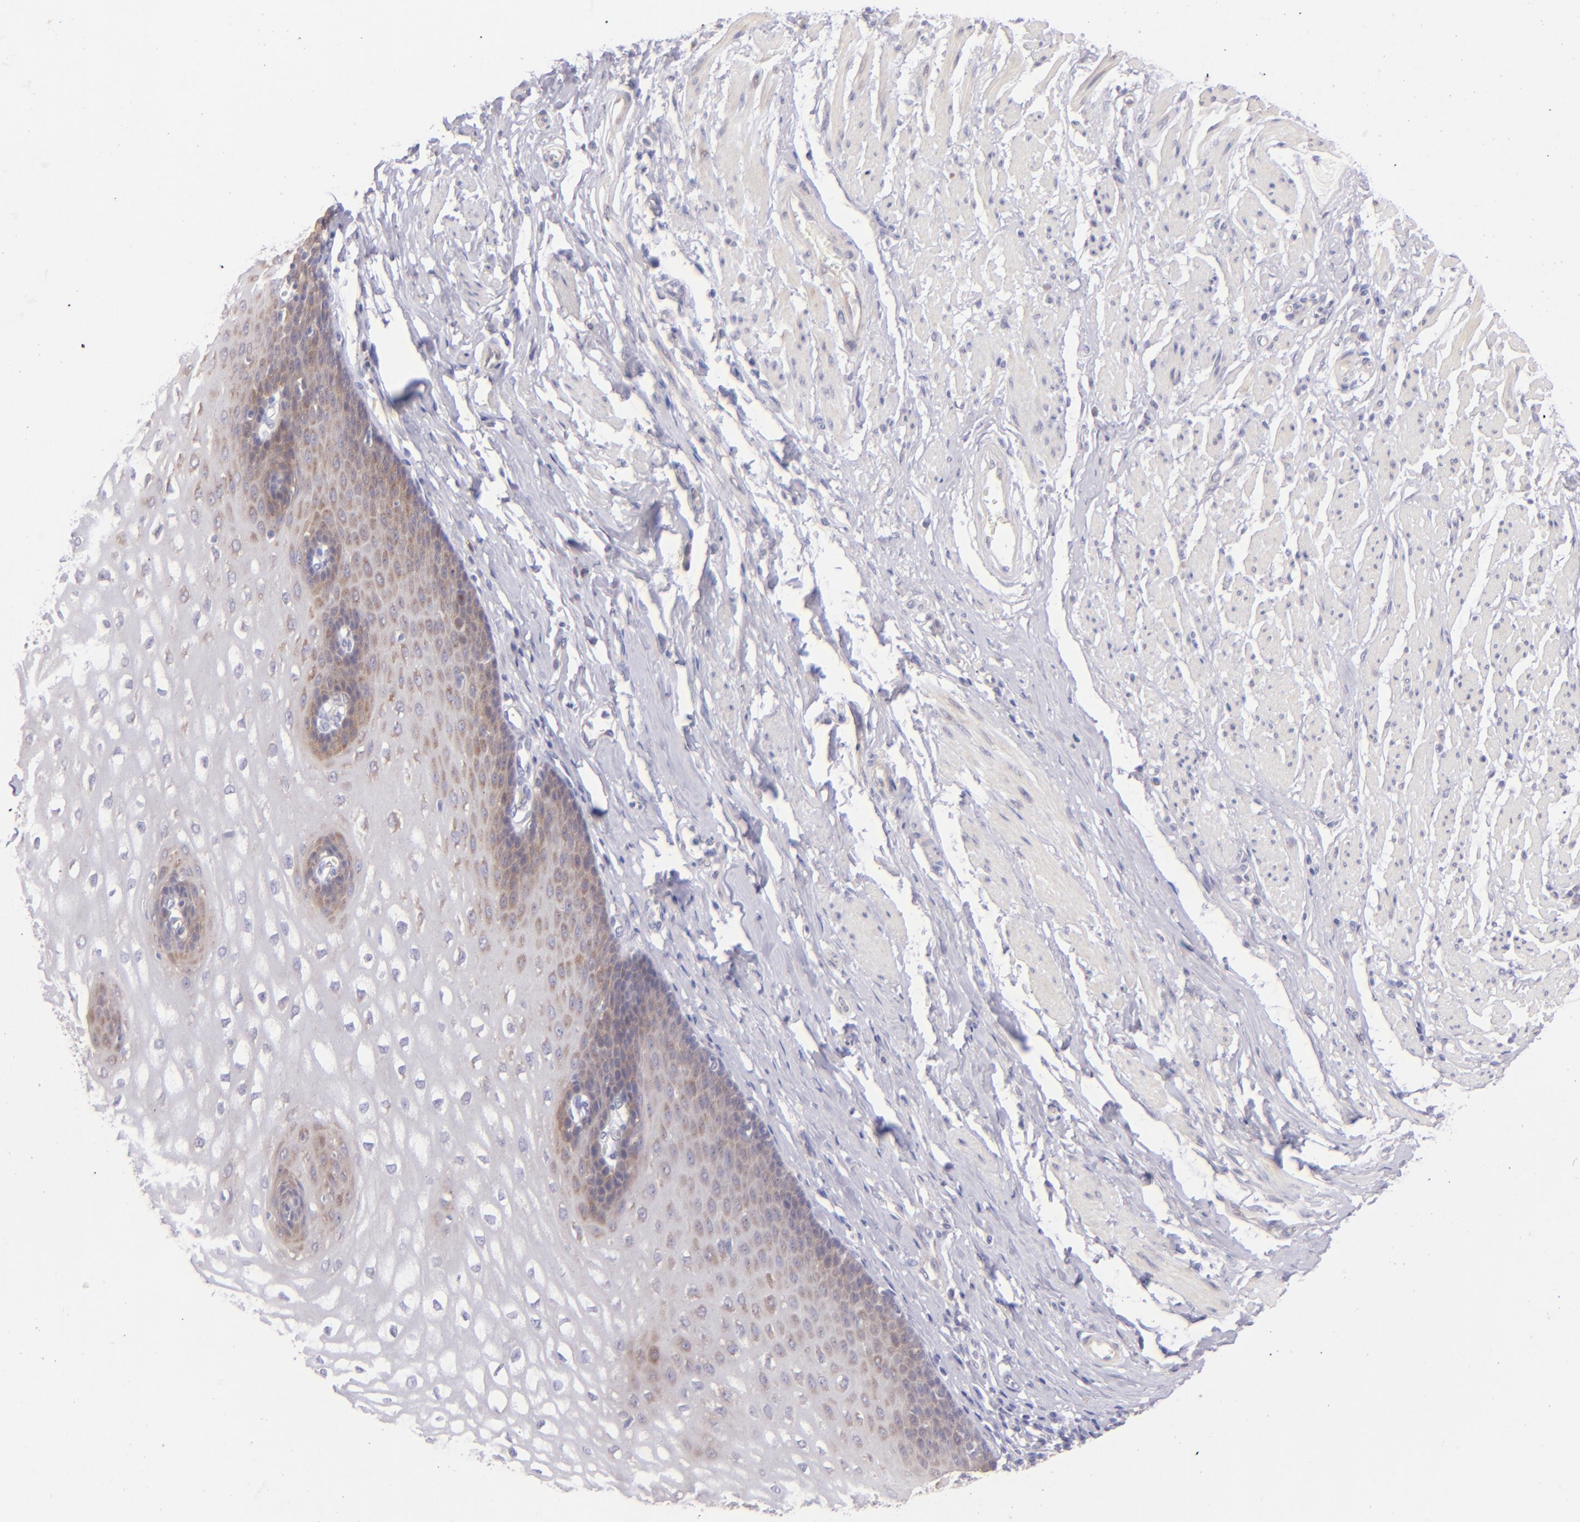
{"staining": {"intensity": "moderate", "quantity": "<25%", "location": "cytoplasmic/membranous"}, "tissue": "esophagus", "cell_type": "Squamous epithelial cells", "image_type": "normal", "snomed": [{"axis": "morphology", "description": "Normal tissue, NOS"}, {"axis": "topography", "description": "Esophagus"}], "caption": "Protein expression analysis of normal human esophagus reveals moderate cytoplasmic/membranous expression in approximately <25% of squamous epithelial cells.", "gene": "SH2D4A", "patient": {"sex": "male", "age": 70}}